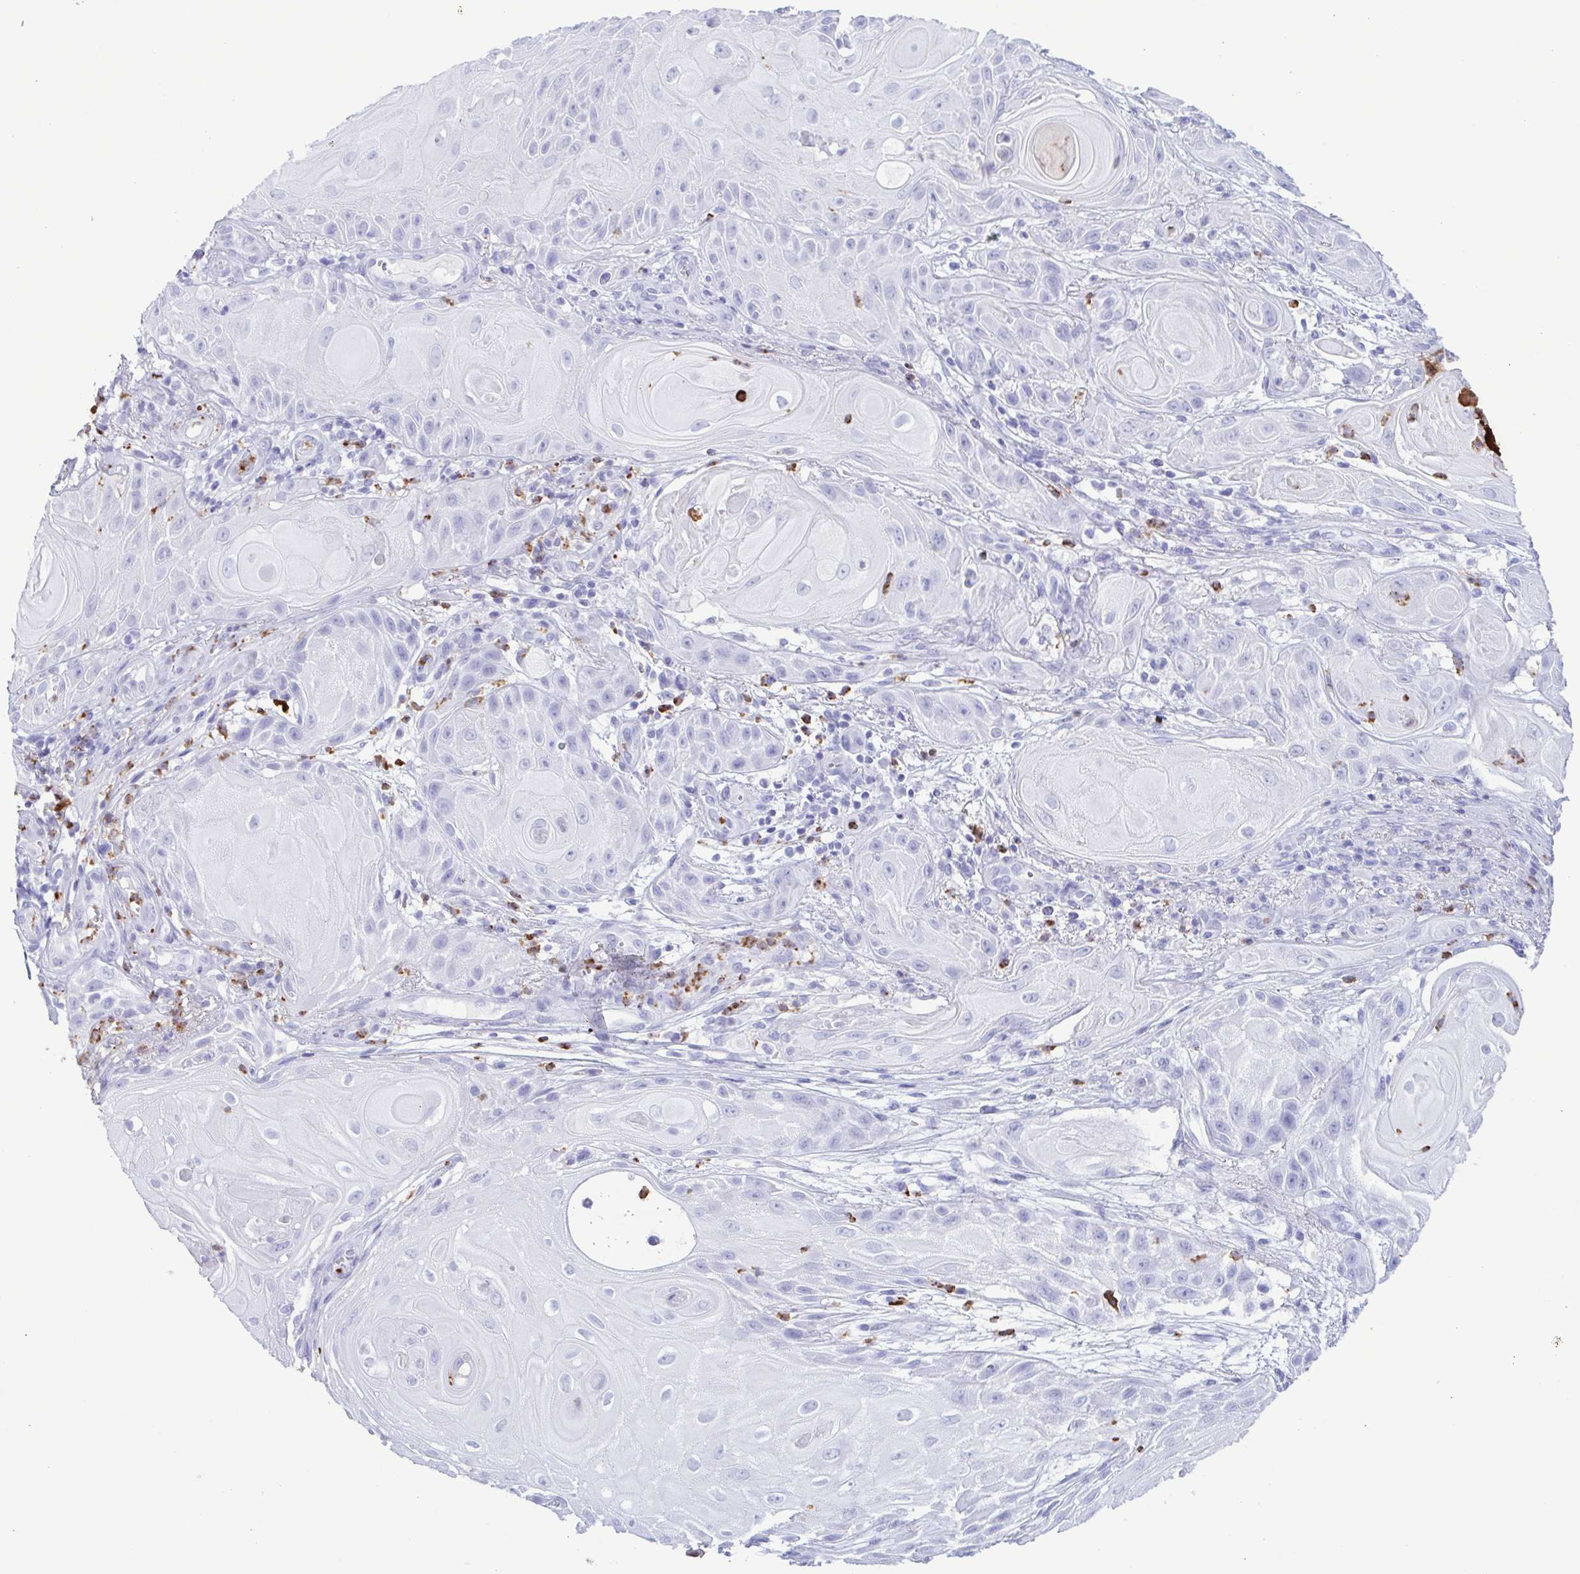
{"staining": {"intensity": "negative", "quantity": "none", "location": "none"}, "tissue": "skin cancer", "cell_type": "Tumor cells", "image_type": "cancer", "snomed": [{"axis": "morphology", "description": "Squamous cell carcinoma, NOS"}, {"axis": "topography", "description": "Skin"}], "caption": "Human skin squamous cell carcinoma stained for a protein using immunohistochemistry (IHC) reveals no expression in tumor cells.", "gene": "LTF", "patient": {"sex": "male", "age": 62}}